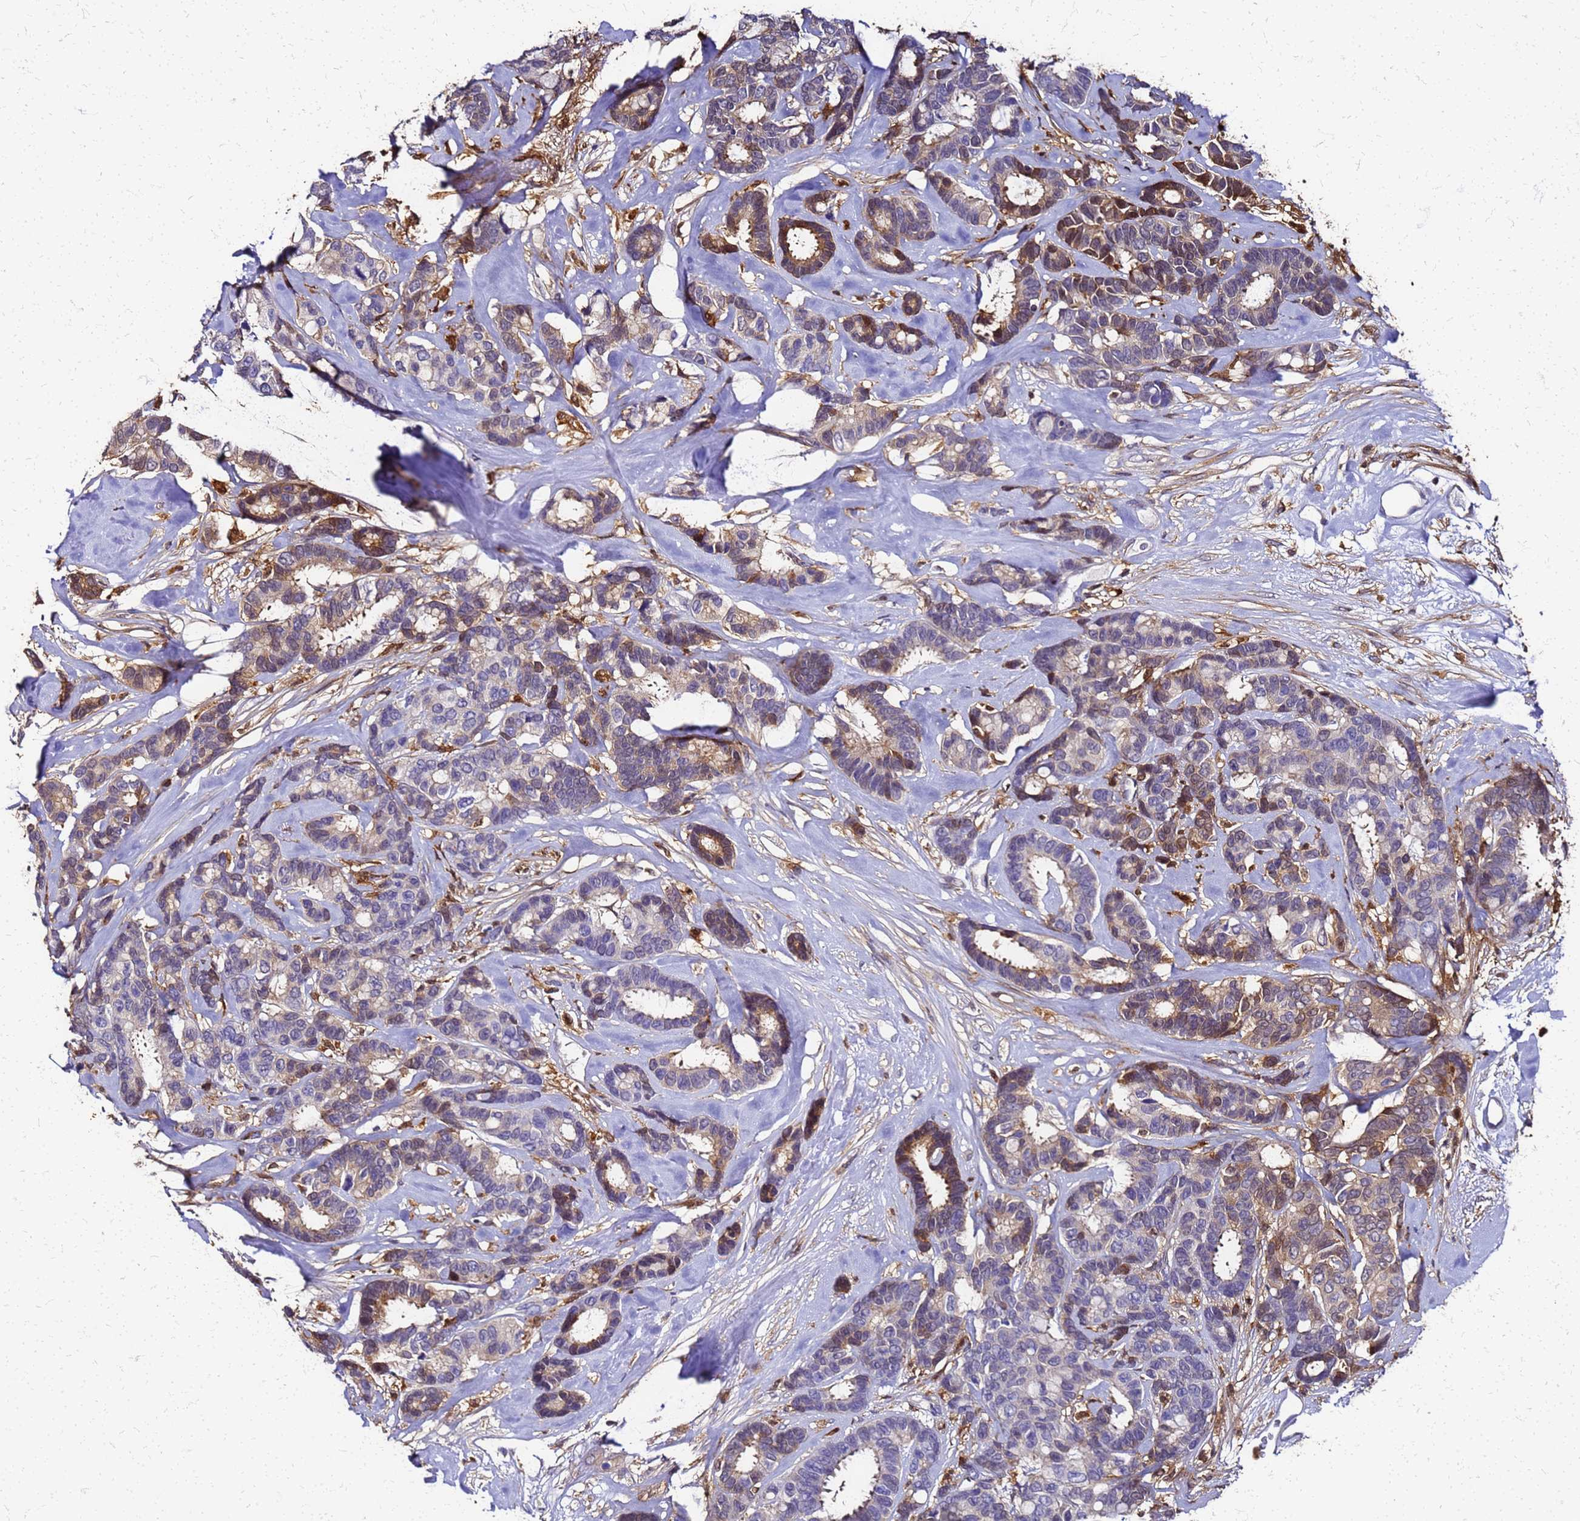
{"staining": {"intensity": "moderate", "quantity": "<25%", "location": "cytoplasmic/membranous,nuclear"}, "tissue": "breast cancer", "cell_type": "Tumor cells", "image_type": "cancer", "snomed": [{"axis": "morphology", "description": "Duct carcinoma"}, {"axis": "topography", "description": "Breast"}], "caption": "Breast cancer tissue shows moderate cytoplasmic/membranous and nuclear staining in about <25% of tumor cells, visualized by immunohistochemistry.", "gene": "S100A11", "patient": {"sex": "female", "age": 87}}